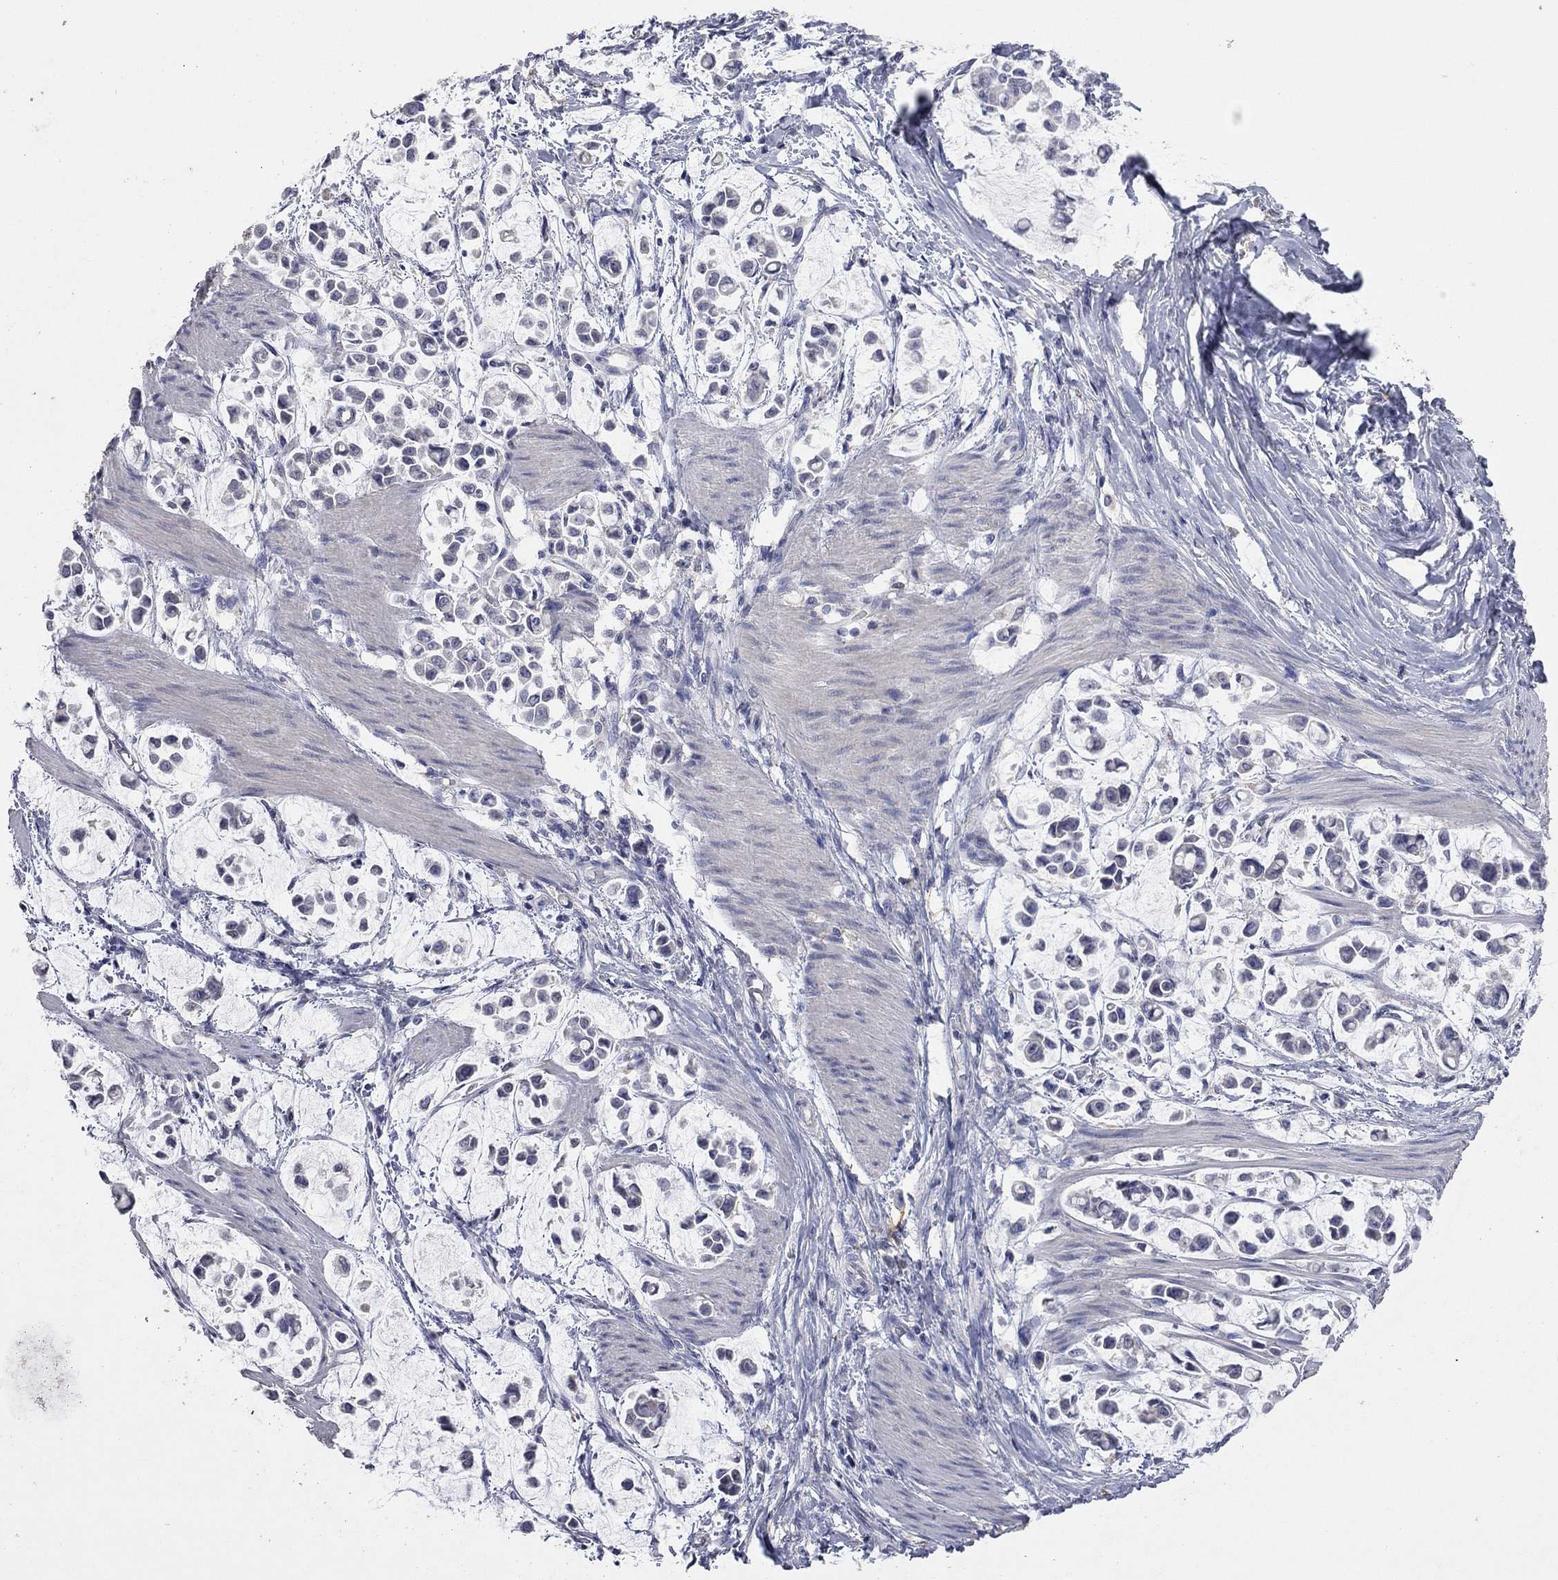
{"staining": {"intensity": "negative", "quantity": "none", "location": "none"}, "tissue": "stomach cancer", "cell_type": "Tumor cells", "image_type": "cancer", "snomed": [{"axis": "morphology", "description": "Adenocarcinoma, NOS"}, {"axis": "topography", "description": "Stomach"}], "caption": "Immunohistochemistry (IHC) photomicrograph of neoplastic tissue: stomach adenocarcinoma stained with DAB (3,3'-diaminobenzidine) demonstrates no significant protein expression in tumor cells. (DAB (3,3'-diaminobenzidine) IHC visualized using brightfield microscopy, high magnification).", "gene": "MMP13", "patient": {"sex": "male", "age": 82}}